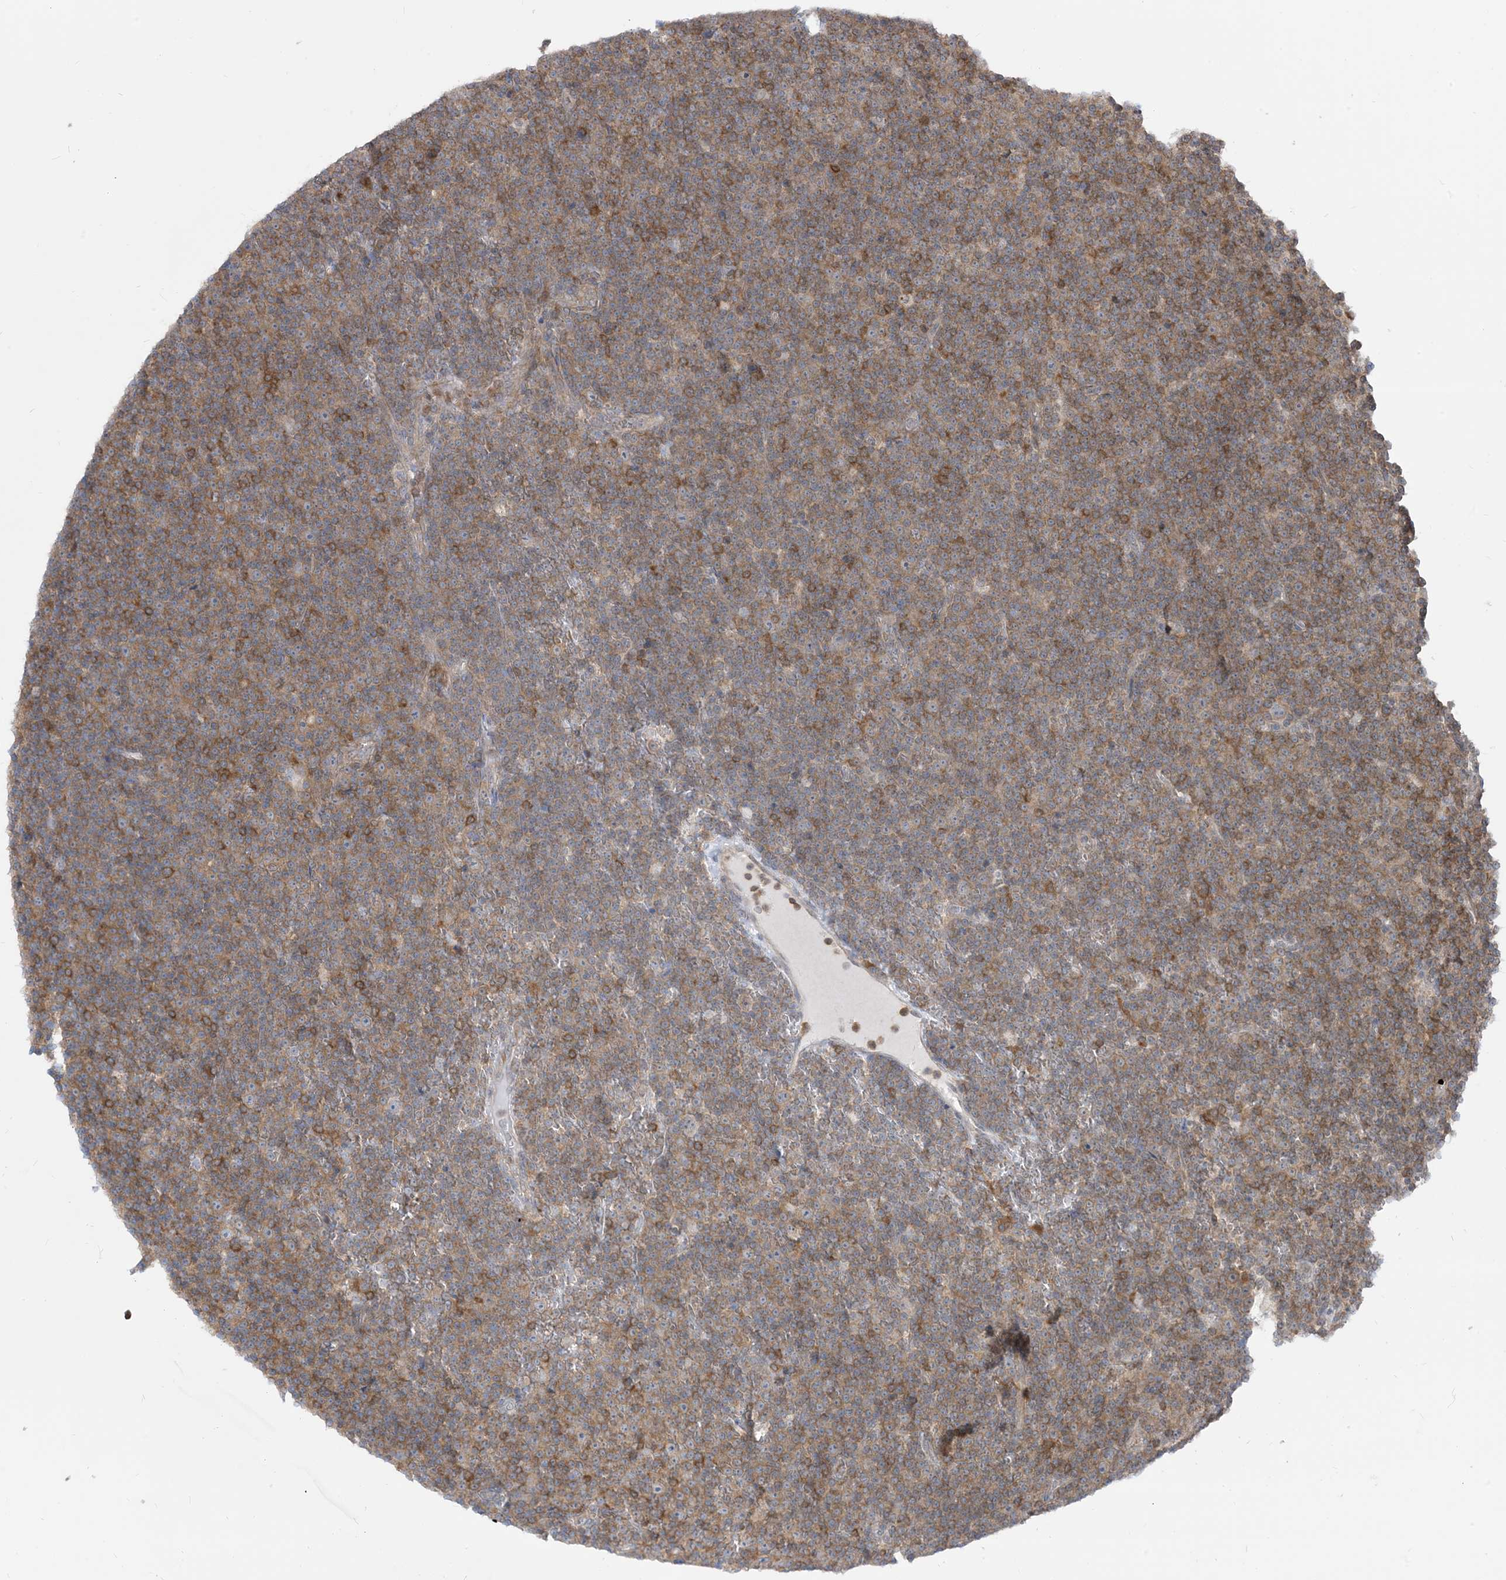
{"staining": {"intensity": "weak", "quantity": "25%-75%", "location": "cytoplasmic/membranous"}, "tissue": "lymphoma", "cell_type": "Tumor cells", "image_type": "cancer", "snomed": [{"axis": "morphology", "description": "Malignant lymphoma, non-Hodgkin's type, Low grade"}, {"axis": "topography", "description": "Lymph node"}], "caption": "High-magnification brightfield microscopy of lymphoma stained with DAB (brown) and counterstained with hematoxylin (blue). tumor cells exhibit weak cytoplasmic/membranous positivity is appreciated in approximately25%-75% of cells.", "gene": "CASP4", "patient": {"sex": "female", "age": 67}}